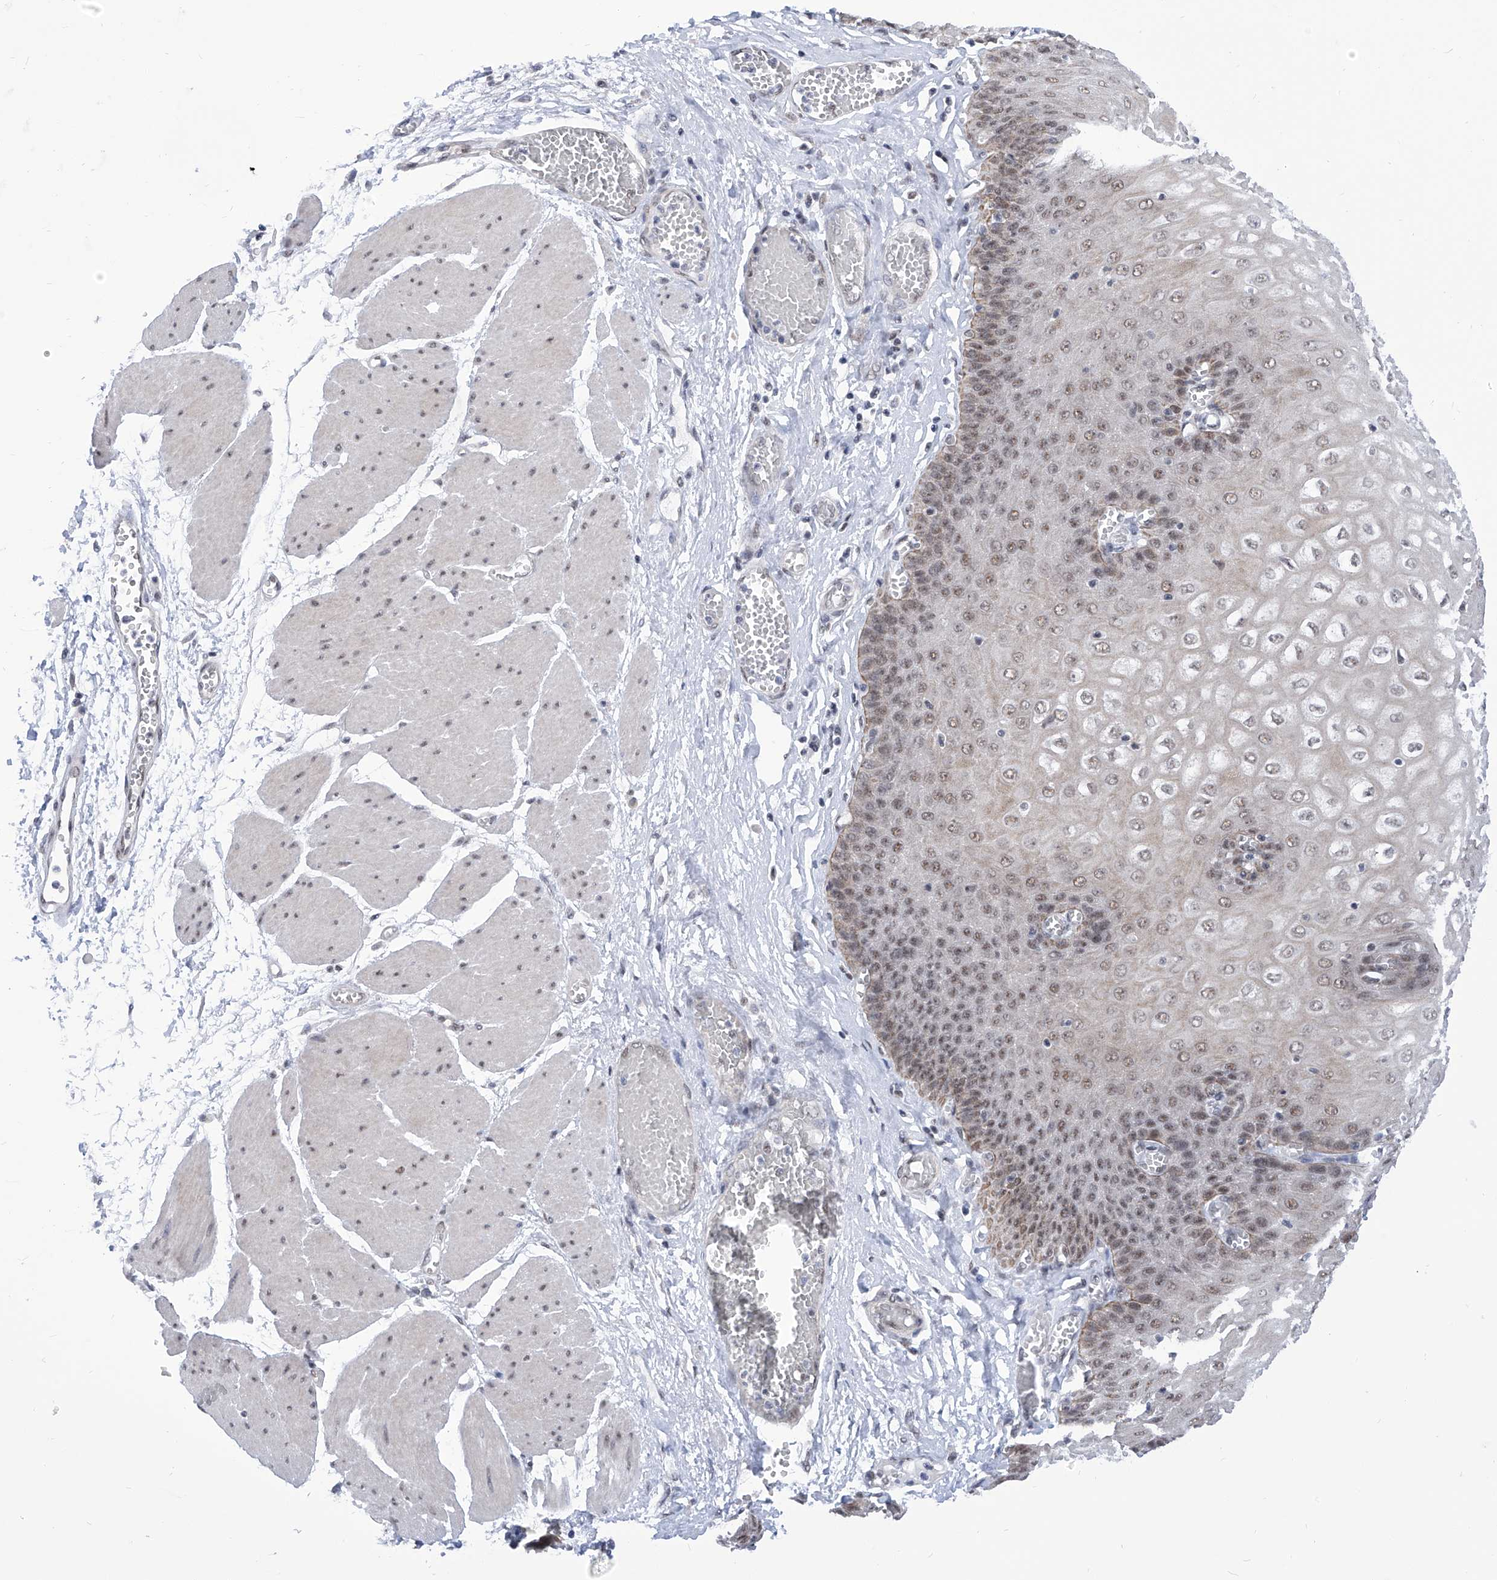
{"staining": {"intensity": "moderate", "quantity": ">75%", "location": "nuclear"}, "tissue": "esophagus", "cell_type": "Squamous epithelial cells", "image_type": "normal", "snomed": [{"axis": "morphology", "description": "Normal tissue, NOS"}, {"axis": "topography", "description": "Esophagus"}], "caption": "Moderate nuclear protein positivity is identified in approximately >75% of squamous epithelial cells in esophagus.", "gene": "SART1", "patient": {"sex": "male", "age": 60}}